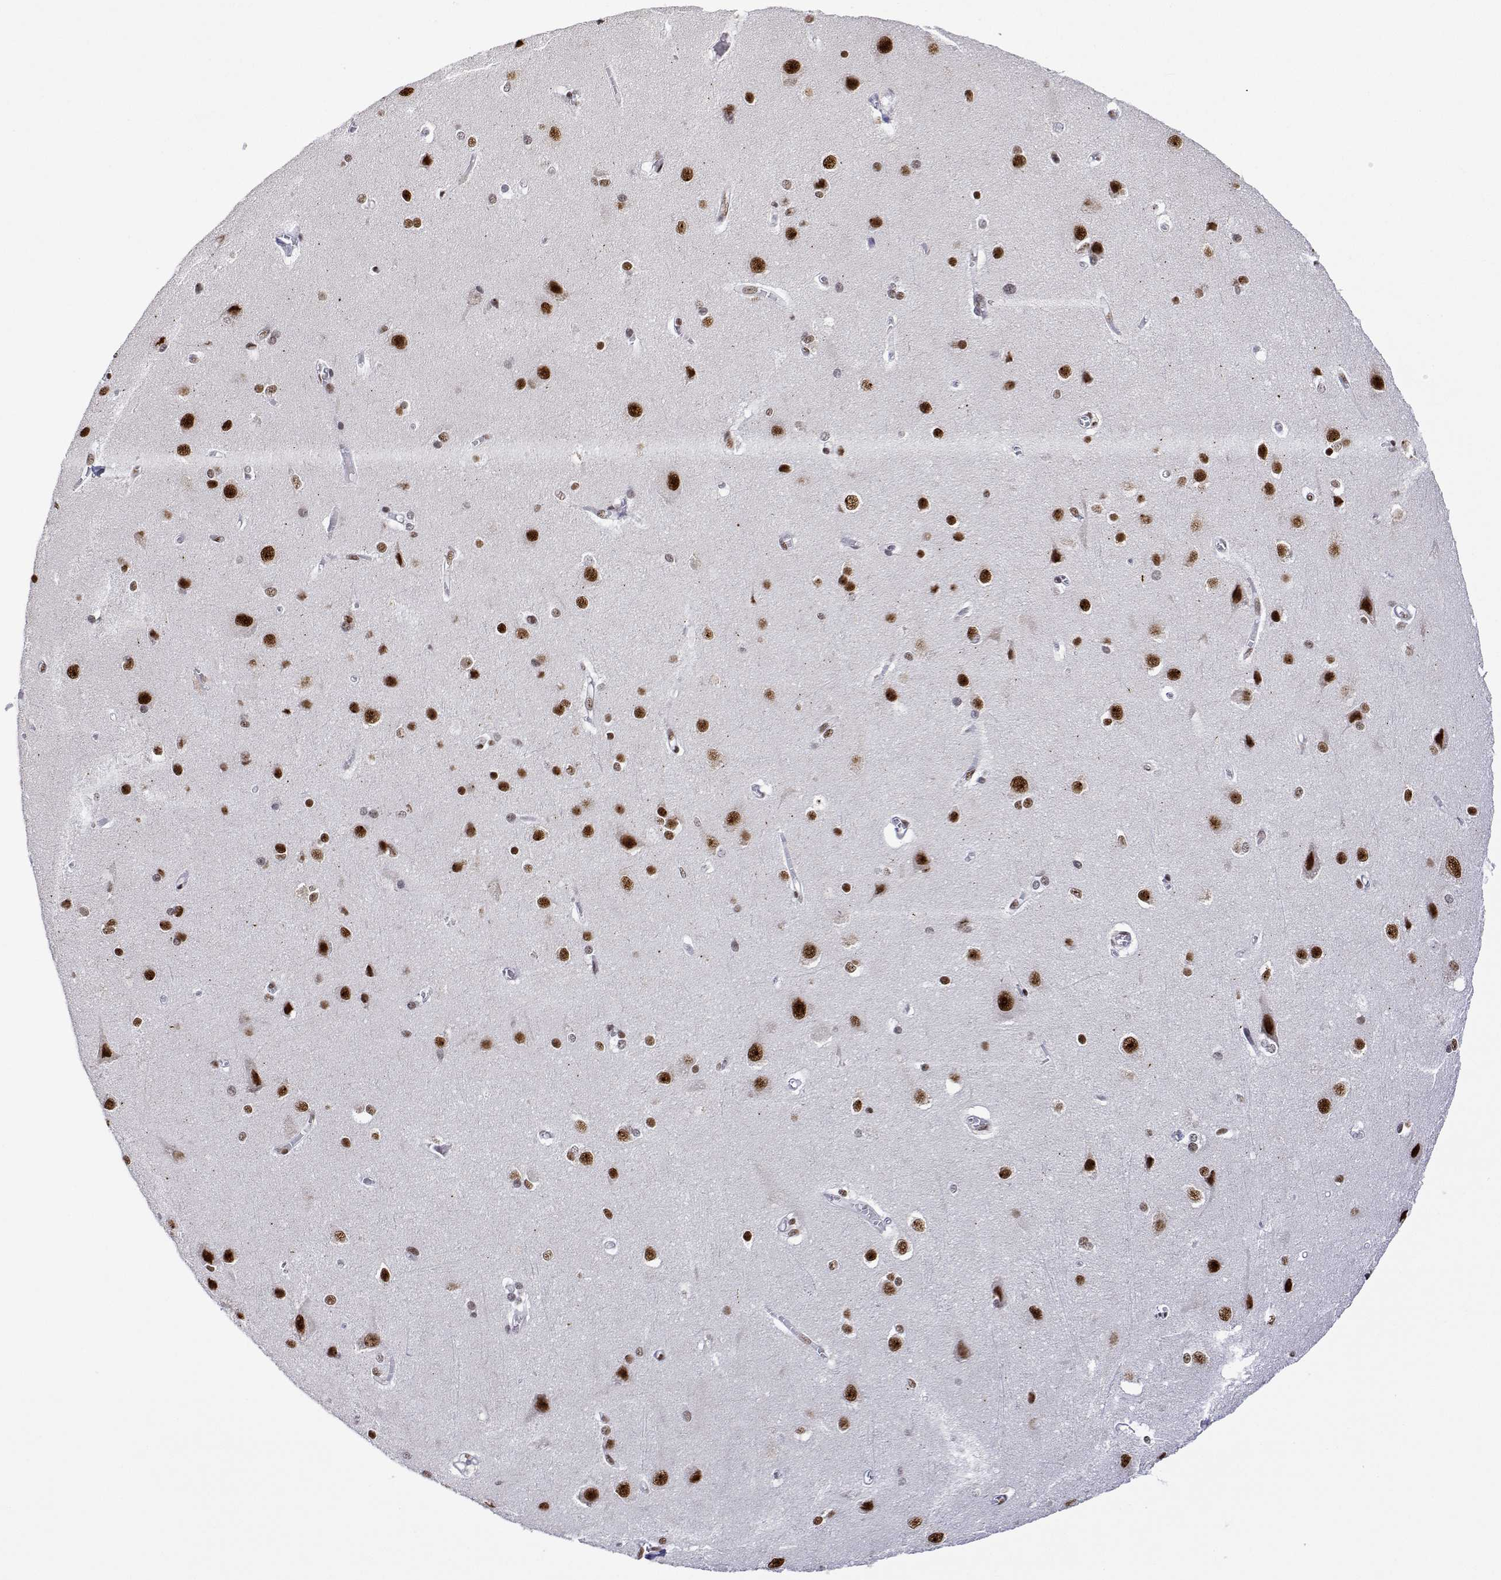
{"staining": {"intensity": "negative", "quantity": "none", "location": "none"}, "tissue": "cerebral cortex", "cell_type": "Endothelial cells", "image_type": "normal", "snomed": [{"axis": "morphology", "description": "Normal tissue, NOS"}, {"axis": "topography", "description": "Cerebral cortex"}], "caption": "The IHC micrograph has no significant expression in endothelial cells of cerebral cortex.", "gene": "ADAR", "patient": {"sex": "male", "age": 37}}